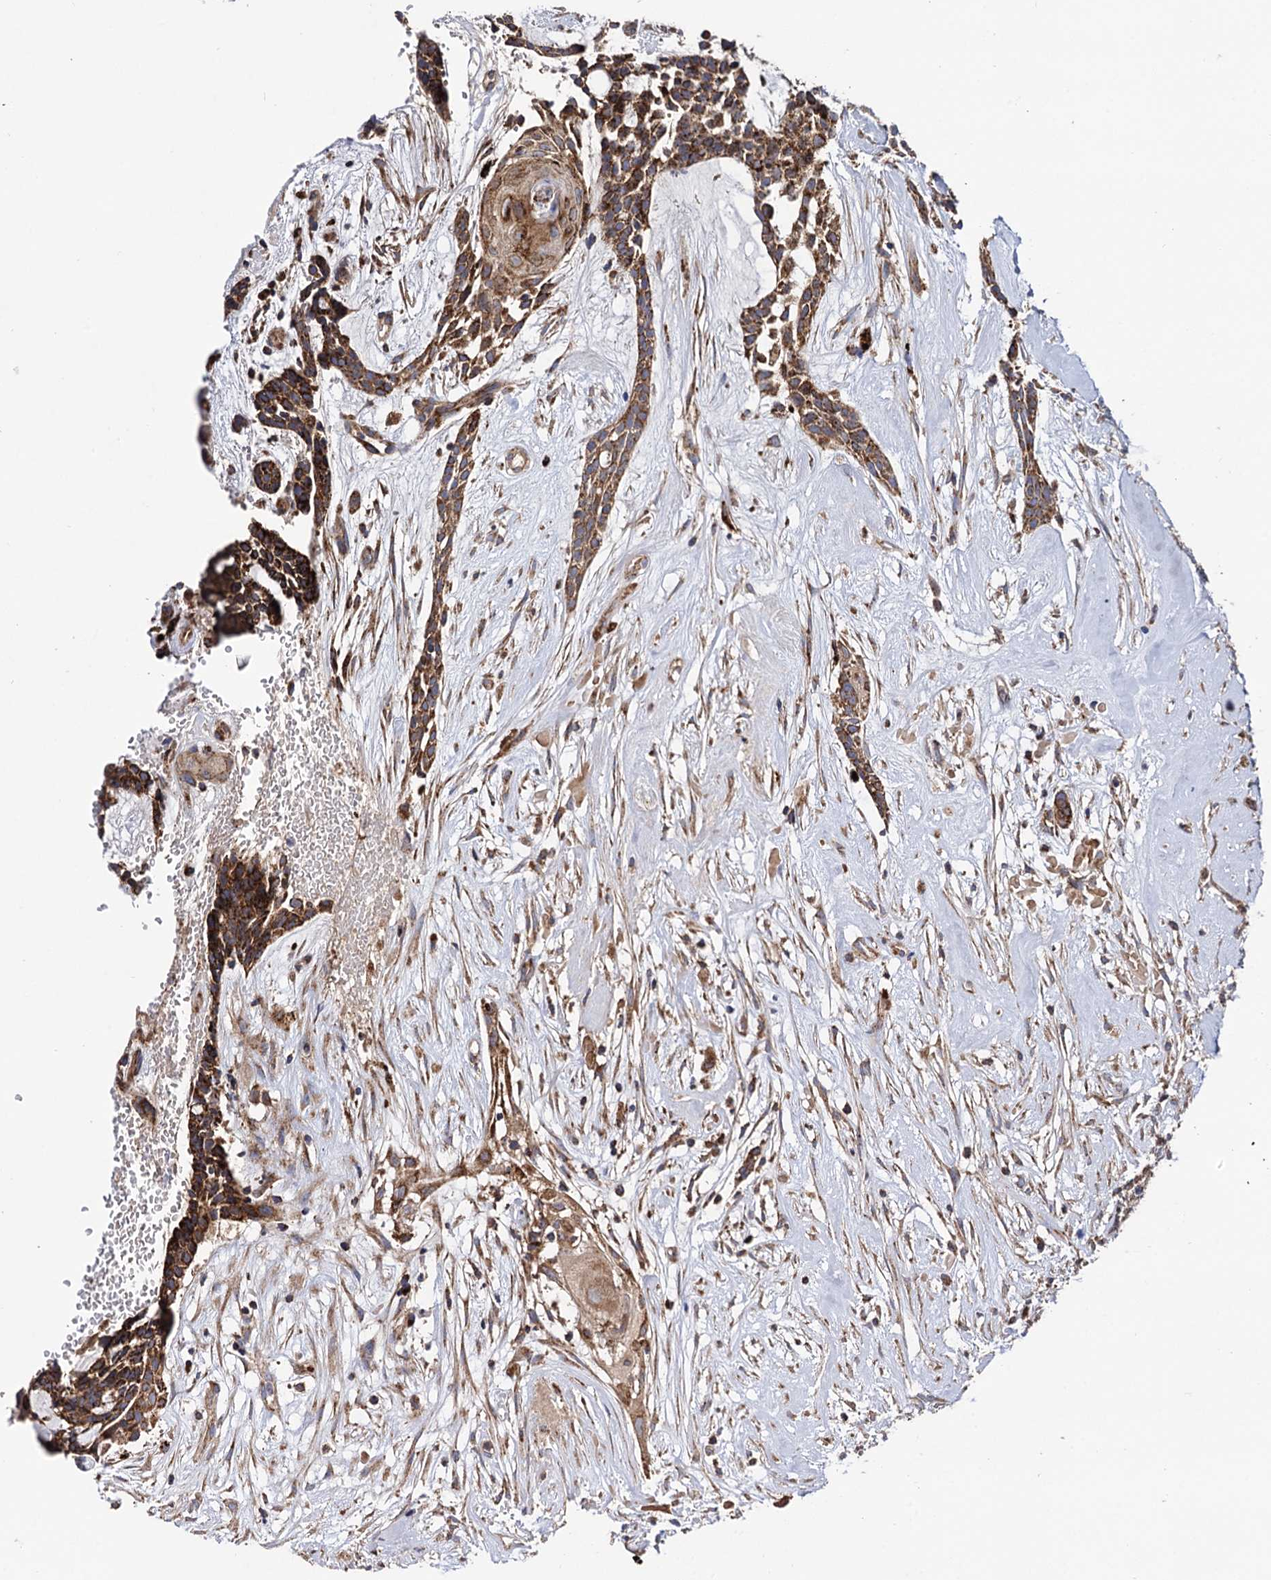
{"staining": {"intensity": "strong", "quantity": ">75%", "location": "cytoplasmic/membranous"}, "tissue": "head and neck cancer", "cell_type": "Tumor cells", "image_type": "cancer", "snomed": [{"axis": "morphology", "description": "Adenocarcinoma, NOS"}, {"axis": "topography", "description": "Subcutis"}, {"axis": "topography", "description": "Head-Neck"}], "caption": "Immunohistochemistry of head and neck adenocarcinoma demonstrates high levels of strong cytoplasmic/membranous expression in about >75% of tumor cells.", "gene": "IQCH", "patient": {"sex": "female", "age": 73}}